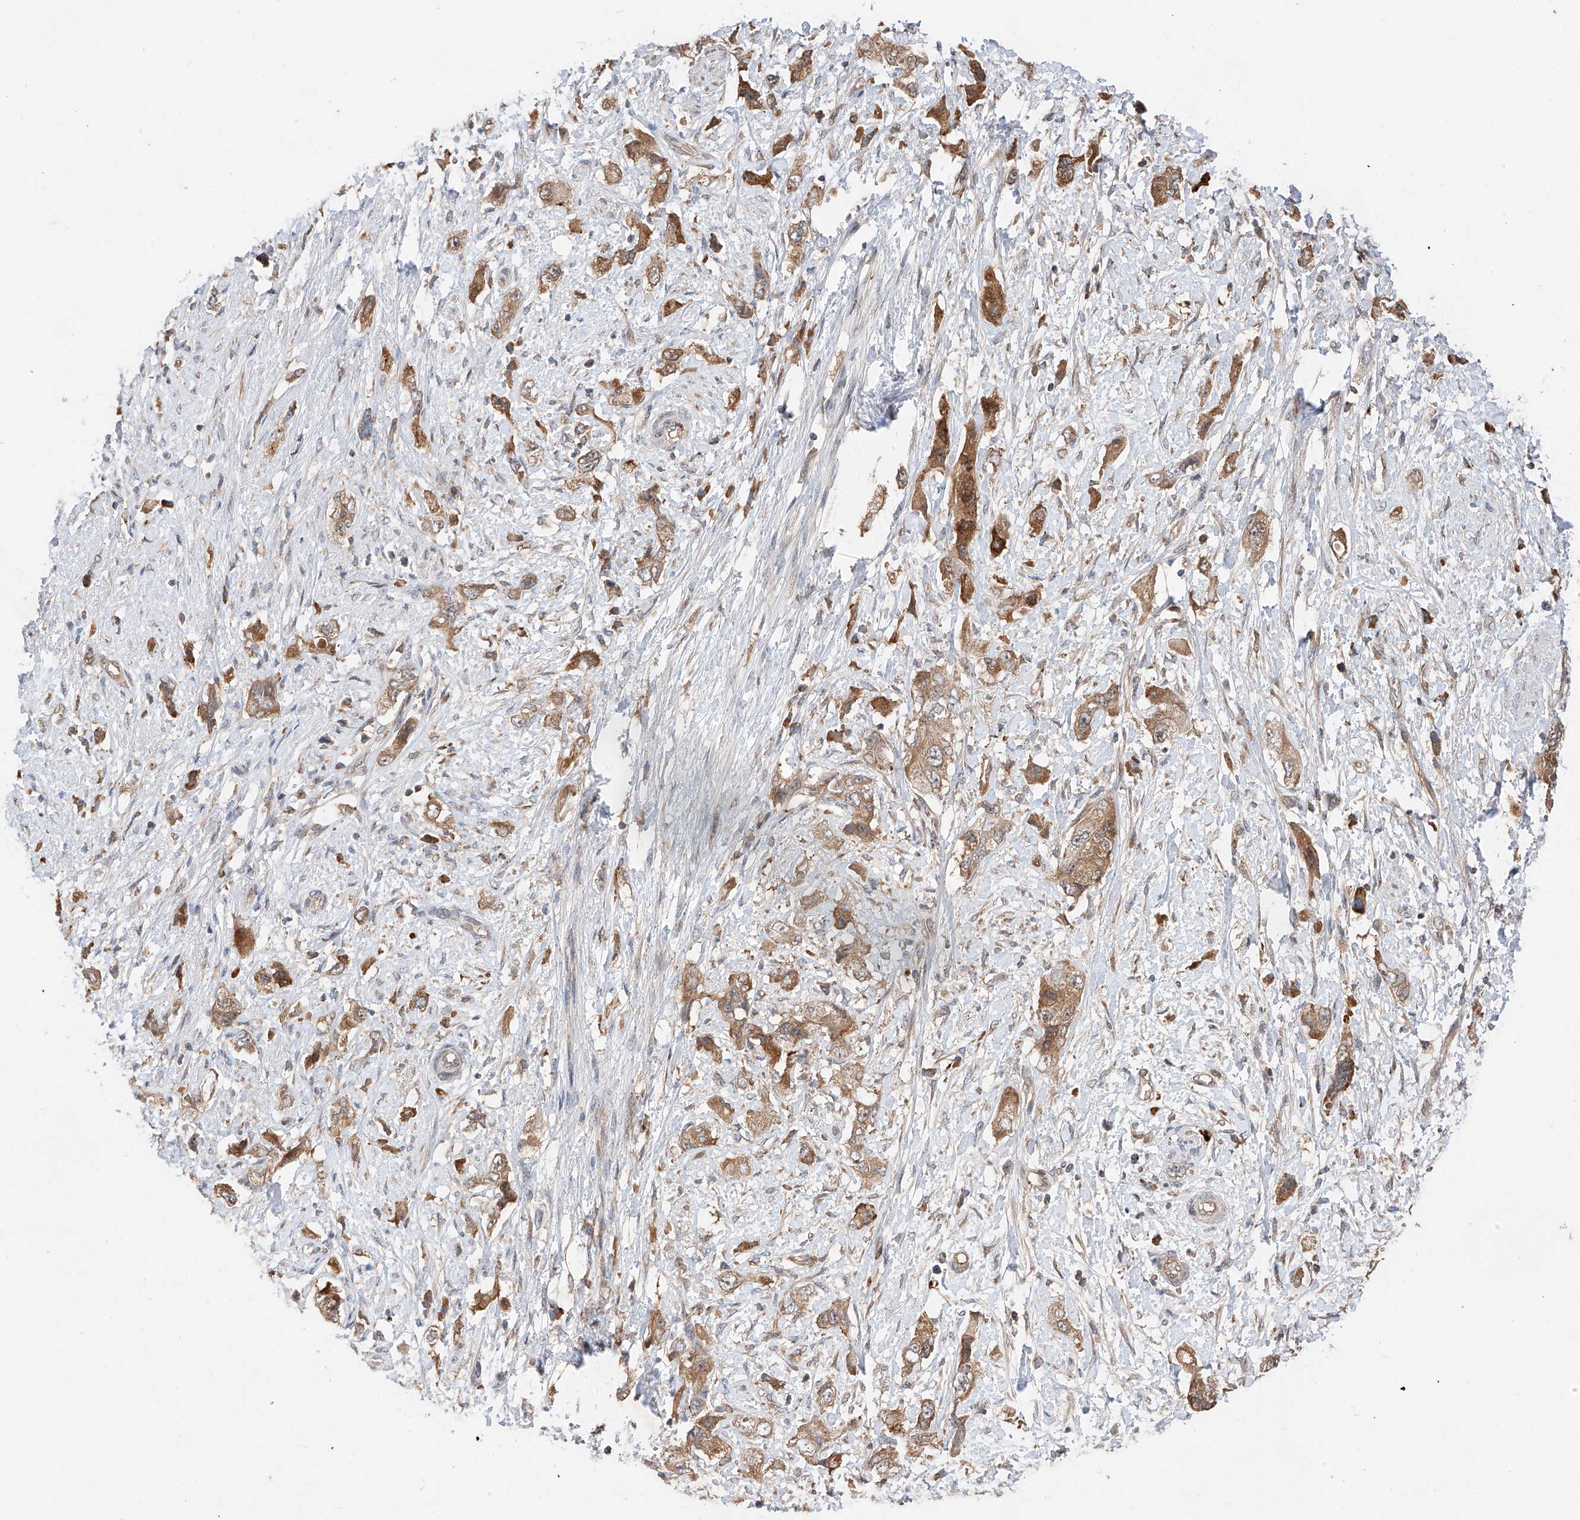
{"staining": {"intensity": "moderate", "quantity": ">75%", "location": "cytoplasmic/membranous"}, "tissue": "pancreatic cancer", "cell_type": "Tumor cells", "image_type": "cancer", "snomed": [{"axis": "morphology", "description": "Adenocarcinoma, NOS"}, {"axis": "topography", "description": "Pancreas"}], "caption": "Adenocarcinoma (pancreatic) tissue exhibits moderate cytoplasmic/membranous expression in approximately >75% of tumor cells, visualized by immunohistochemistry.", "gene": "RUSC1", "patient": {"sex": "female", "age": 73}}